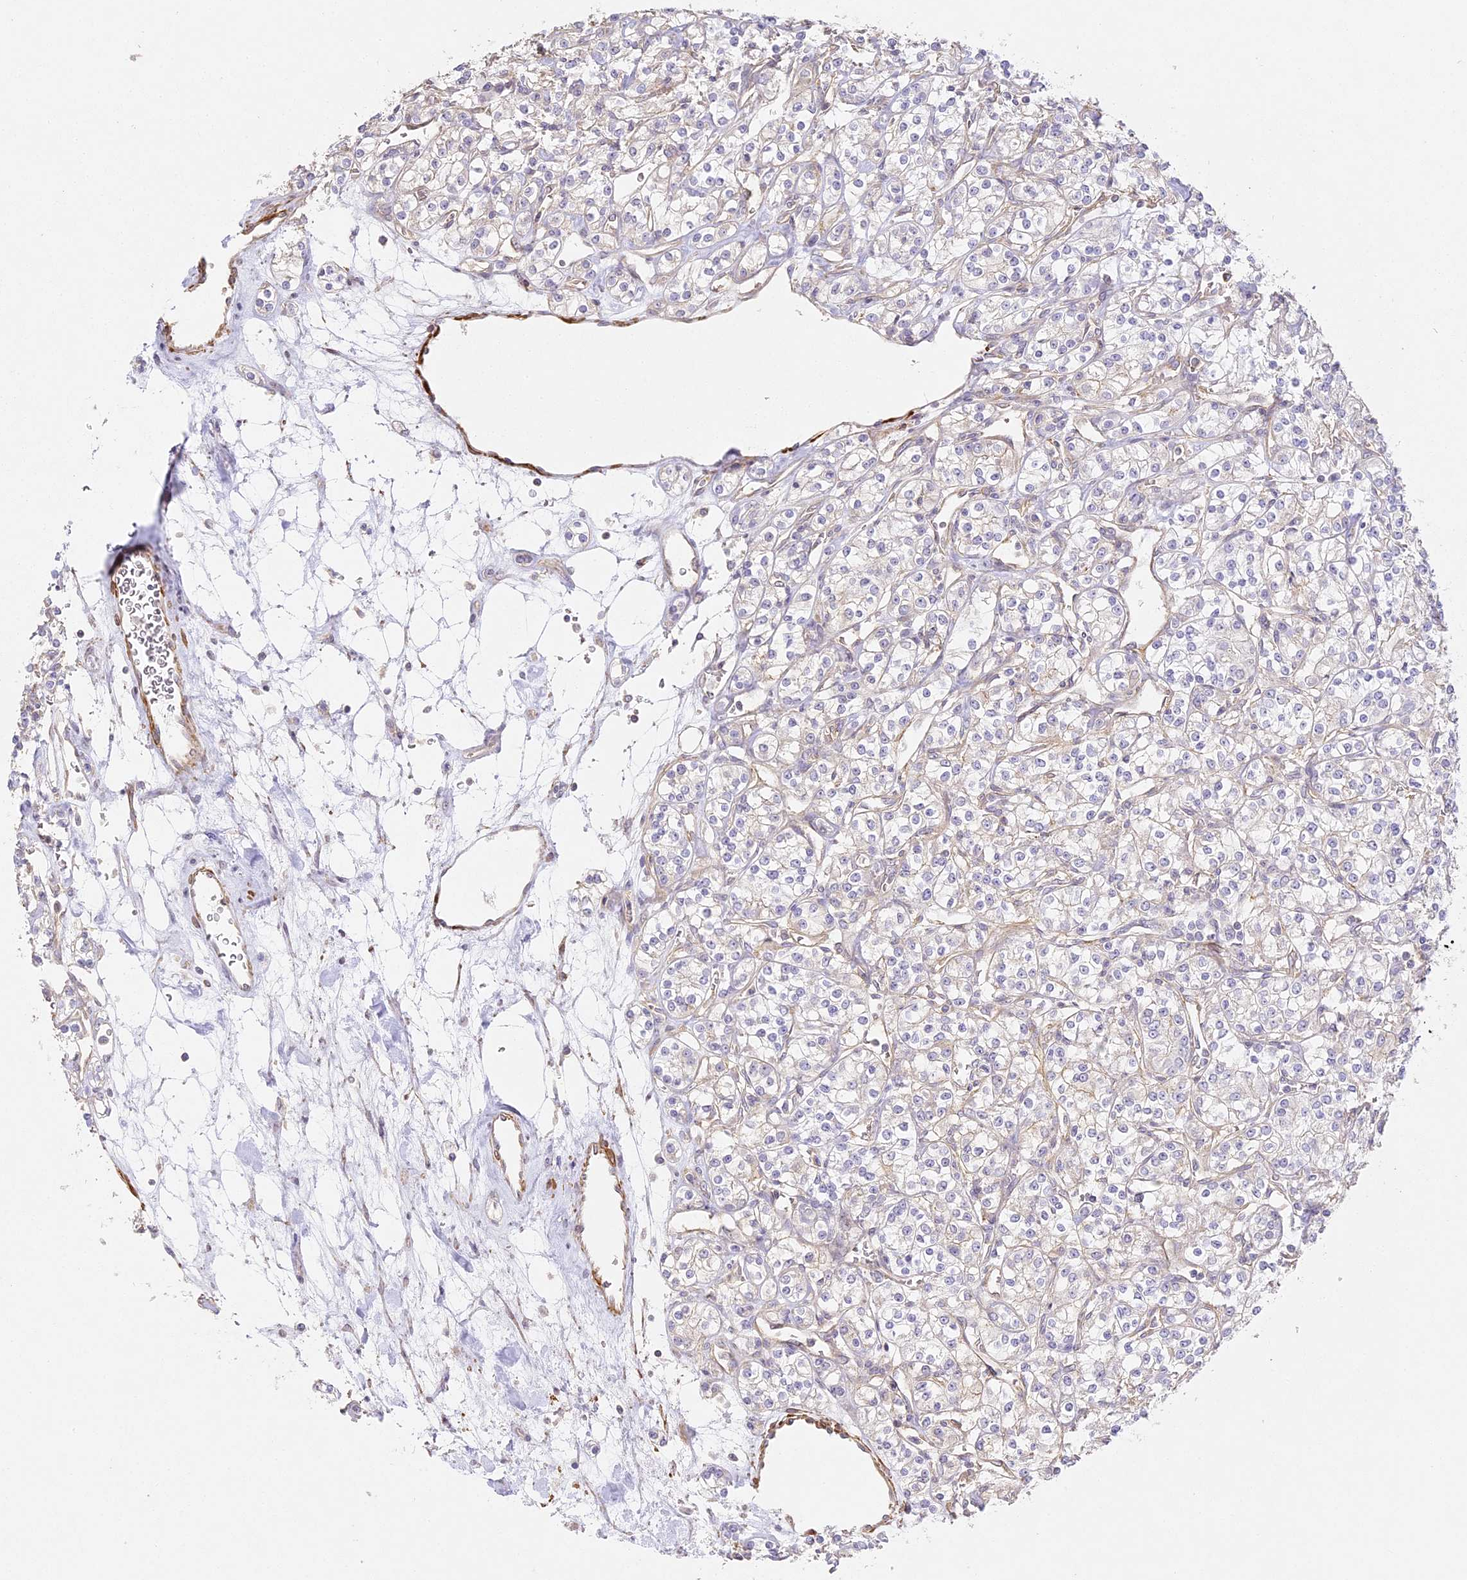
{"staining": {"intensity": "negative", "quantity": "none", "location": "none"}, "tissue": "renal cancer", "cell_type": "Tumor cells", "image_type": "cancer", "snomed": [{"axis": "morphology", "description": "Adenocarcinoma, NOS"}, {"axis": "topography", "description": "Kidney"}], "caption": "DAB (3,3'-diaminobenzidine) immunohistochemical staining of human renal cancer exhibits no significant positivity in tumor cells.", "gene": "MED28", "patient": {"sex": "male", "age": 77}}